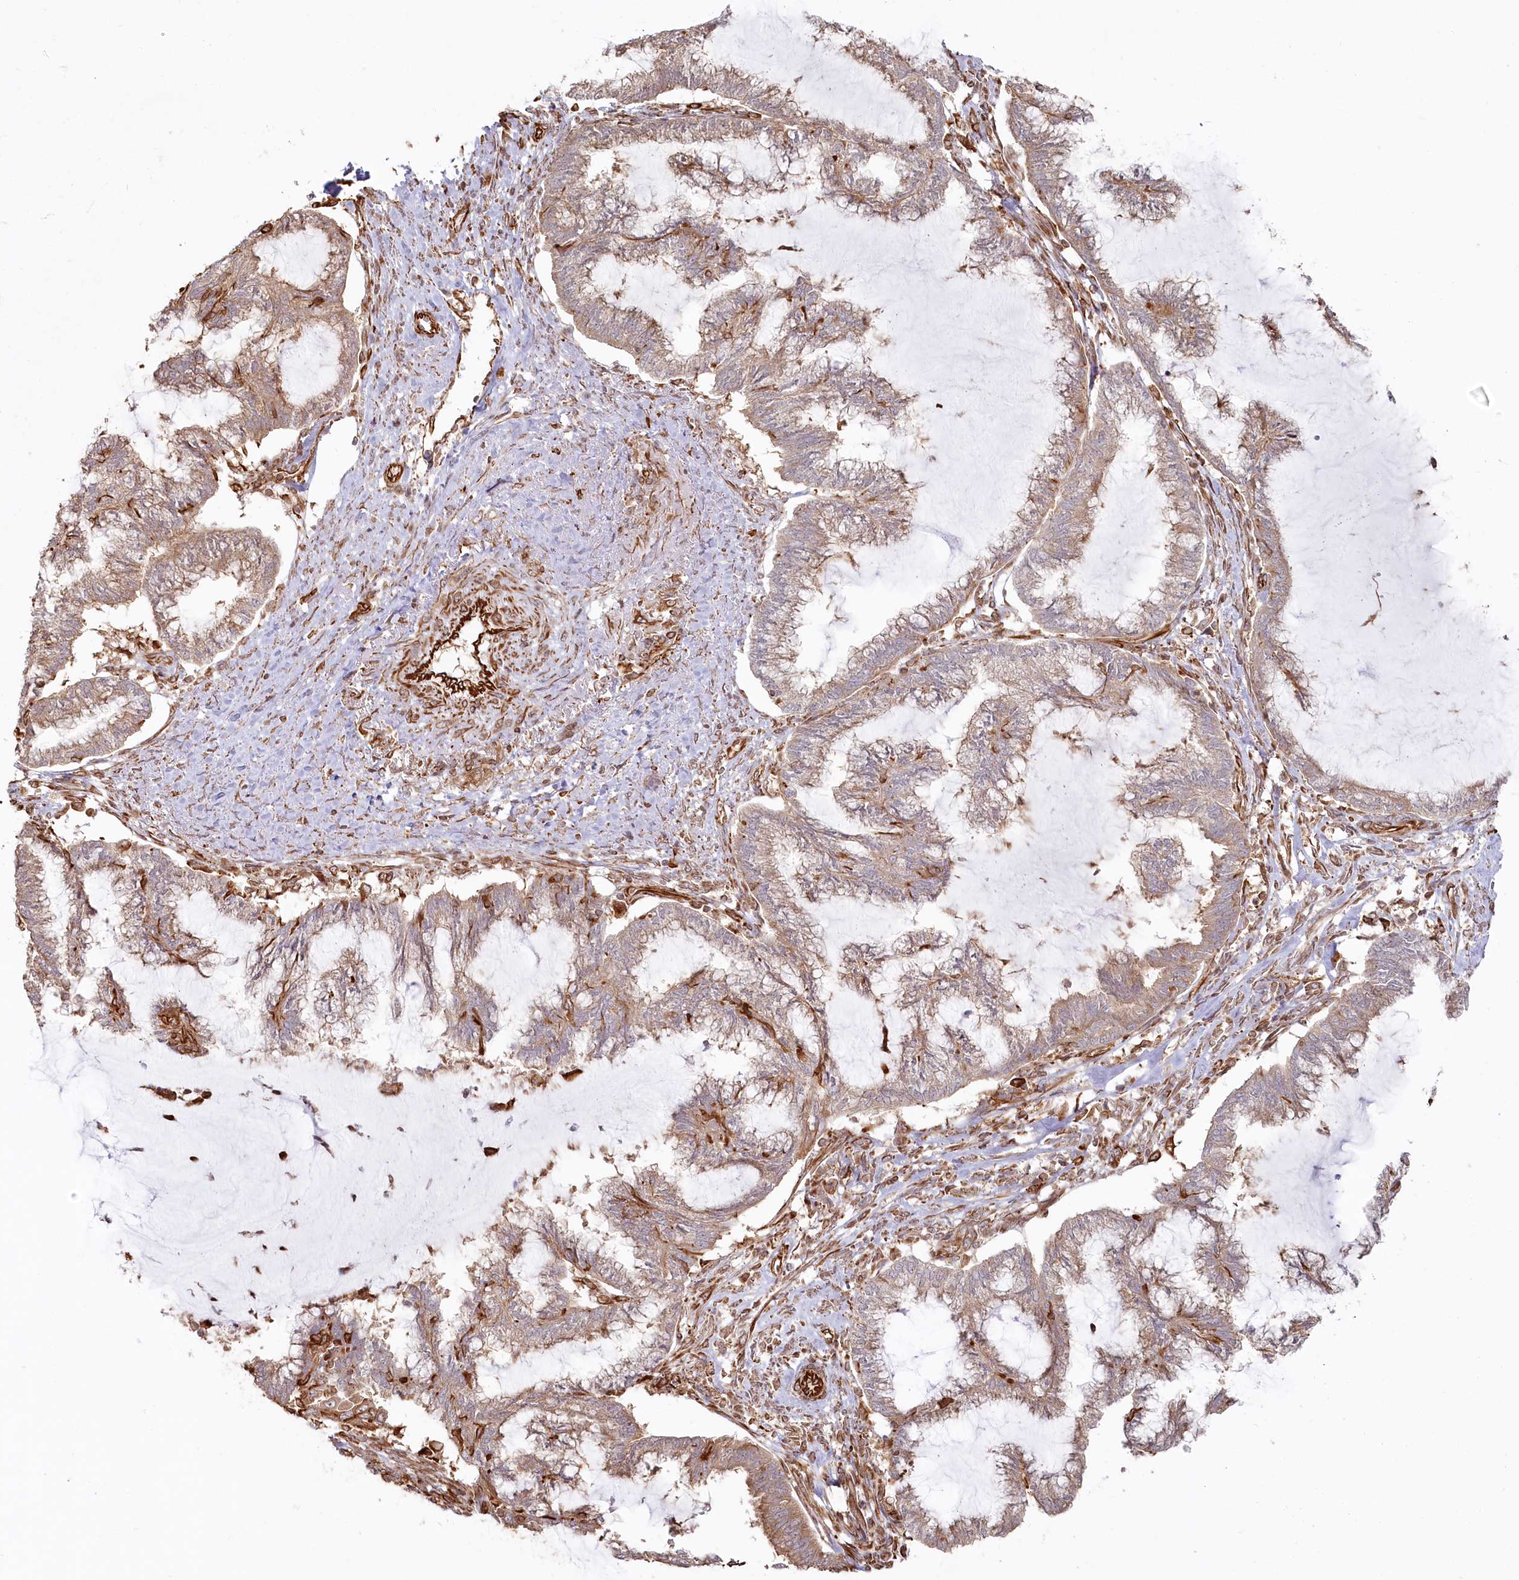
{"staining": {"intensity": "weak", "quantity": ">75%", "location": "cytoplasmic/membranous"}, "tissue": "endometrial cancer", "cell_type": "Tumor cells", "image_type": "cancer", "snomed": [{"axis": "morphology", "description": "Adenocarcinoma, NOS"}, {"axis": "topography", "description": "Endometrium"}], "caption": "Immunohistochemistry photomicrograph of neoplastic tissue: human endometrial cancer stained using immunohistochemistry (IHC) demonstrates low levels of weak protein expression localized specifically in the cytoplasmic/membranous of tumor cells, appearing as a cytoplasmic/membranous brown color.", "gene": "TTC1", "patient": {"sex": "female", "age": 86}}